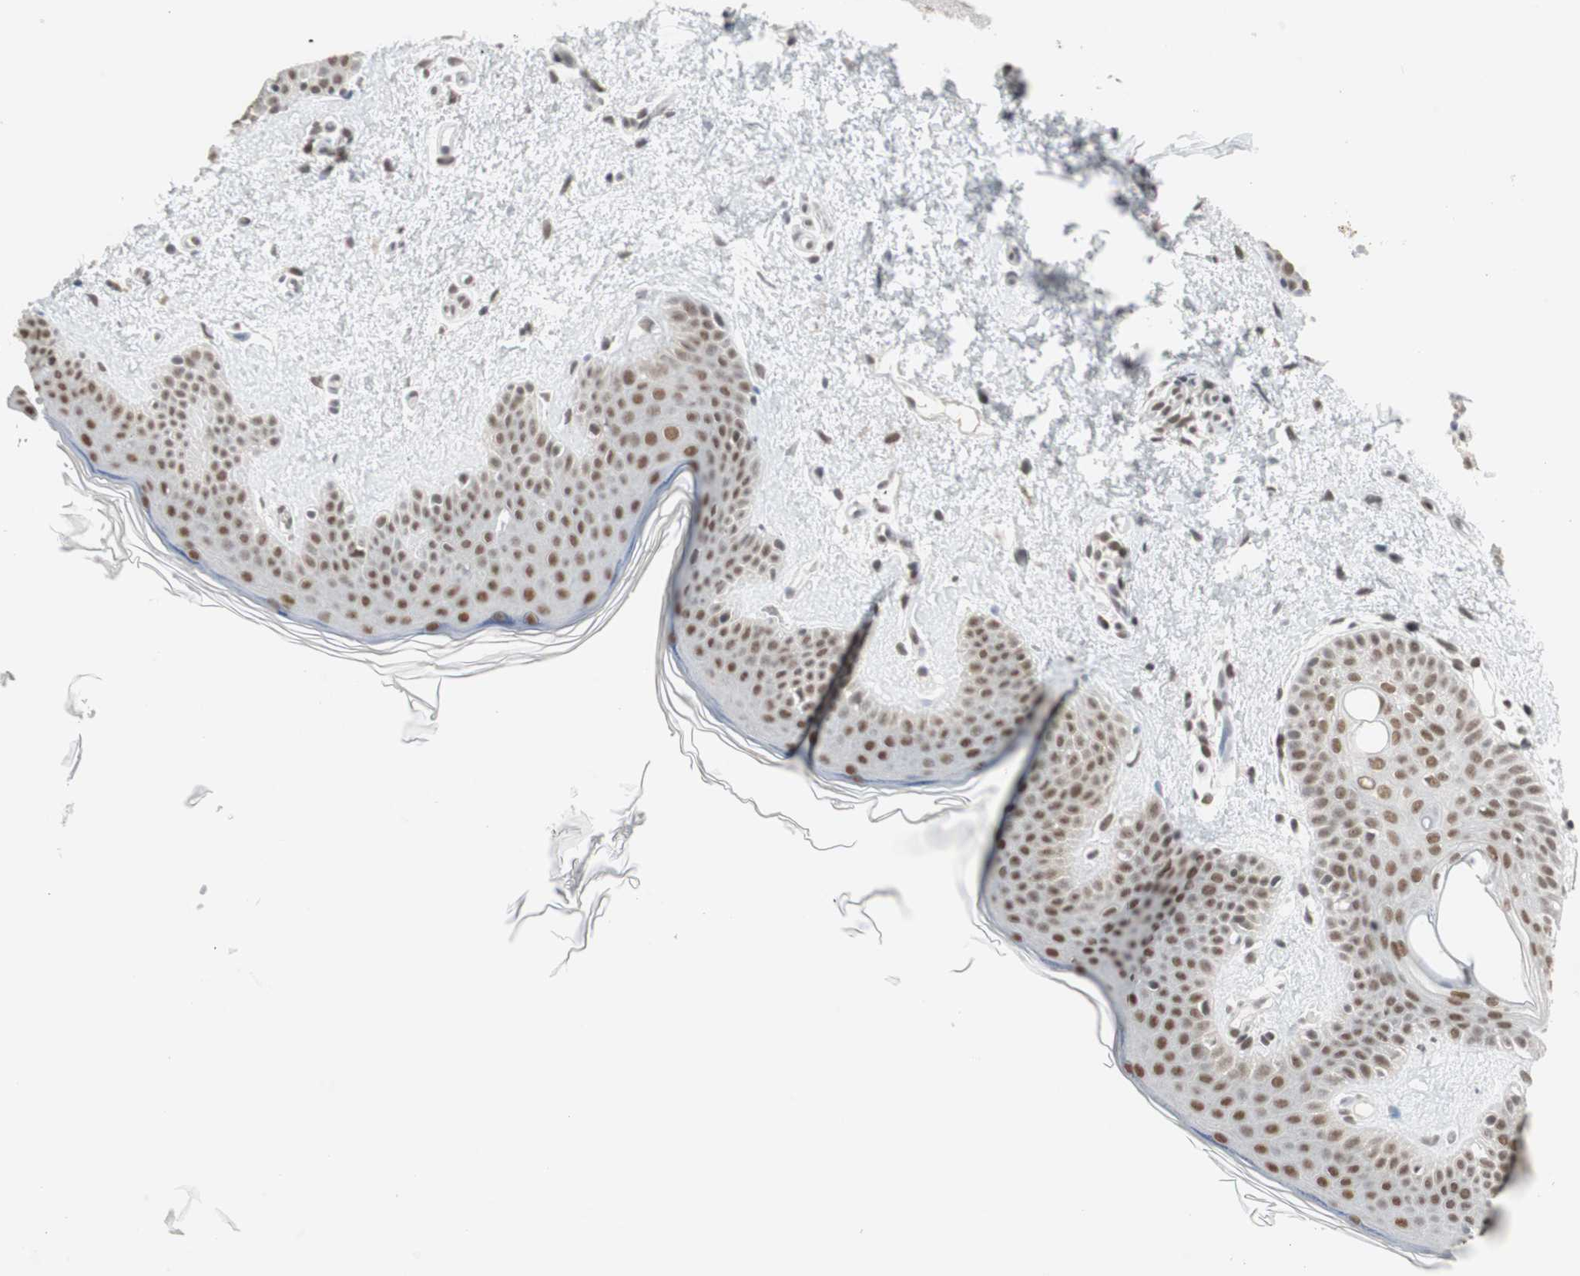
{"staining": {"intensity": "moderate", "quantity": ">75%", "location": "nuclear"}, "tissue": "skin", "cell_type": "Fibroblasts", "image_type": "normal", "snomed": [{"axis": "morphology", "description": "Normal tissue, NOS"}, {"axis": "topography", "description": "Skin"}], "caption": "Protein expression by immunohistochemistry (IHC) exhibits moderate nuclear staining in approximately >75% of fibroblasts in benign skin.", "gene": "RTF1", "patient": {"sex": "female", "age": 56}}